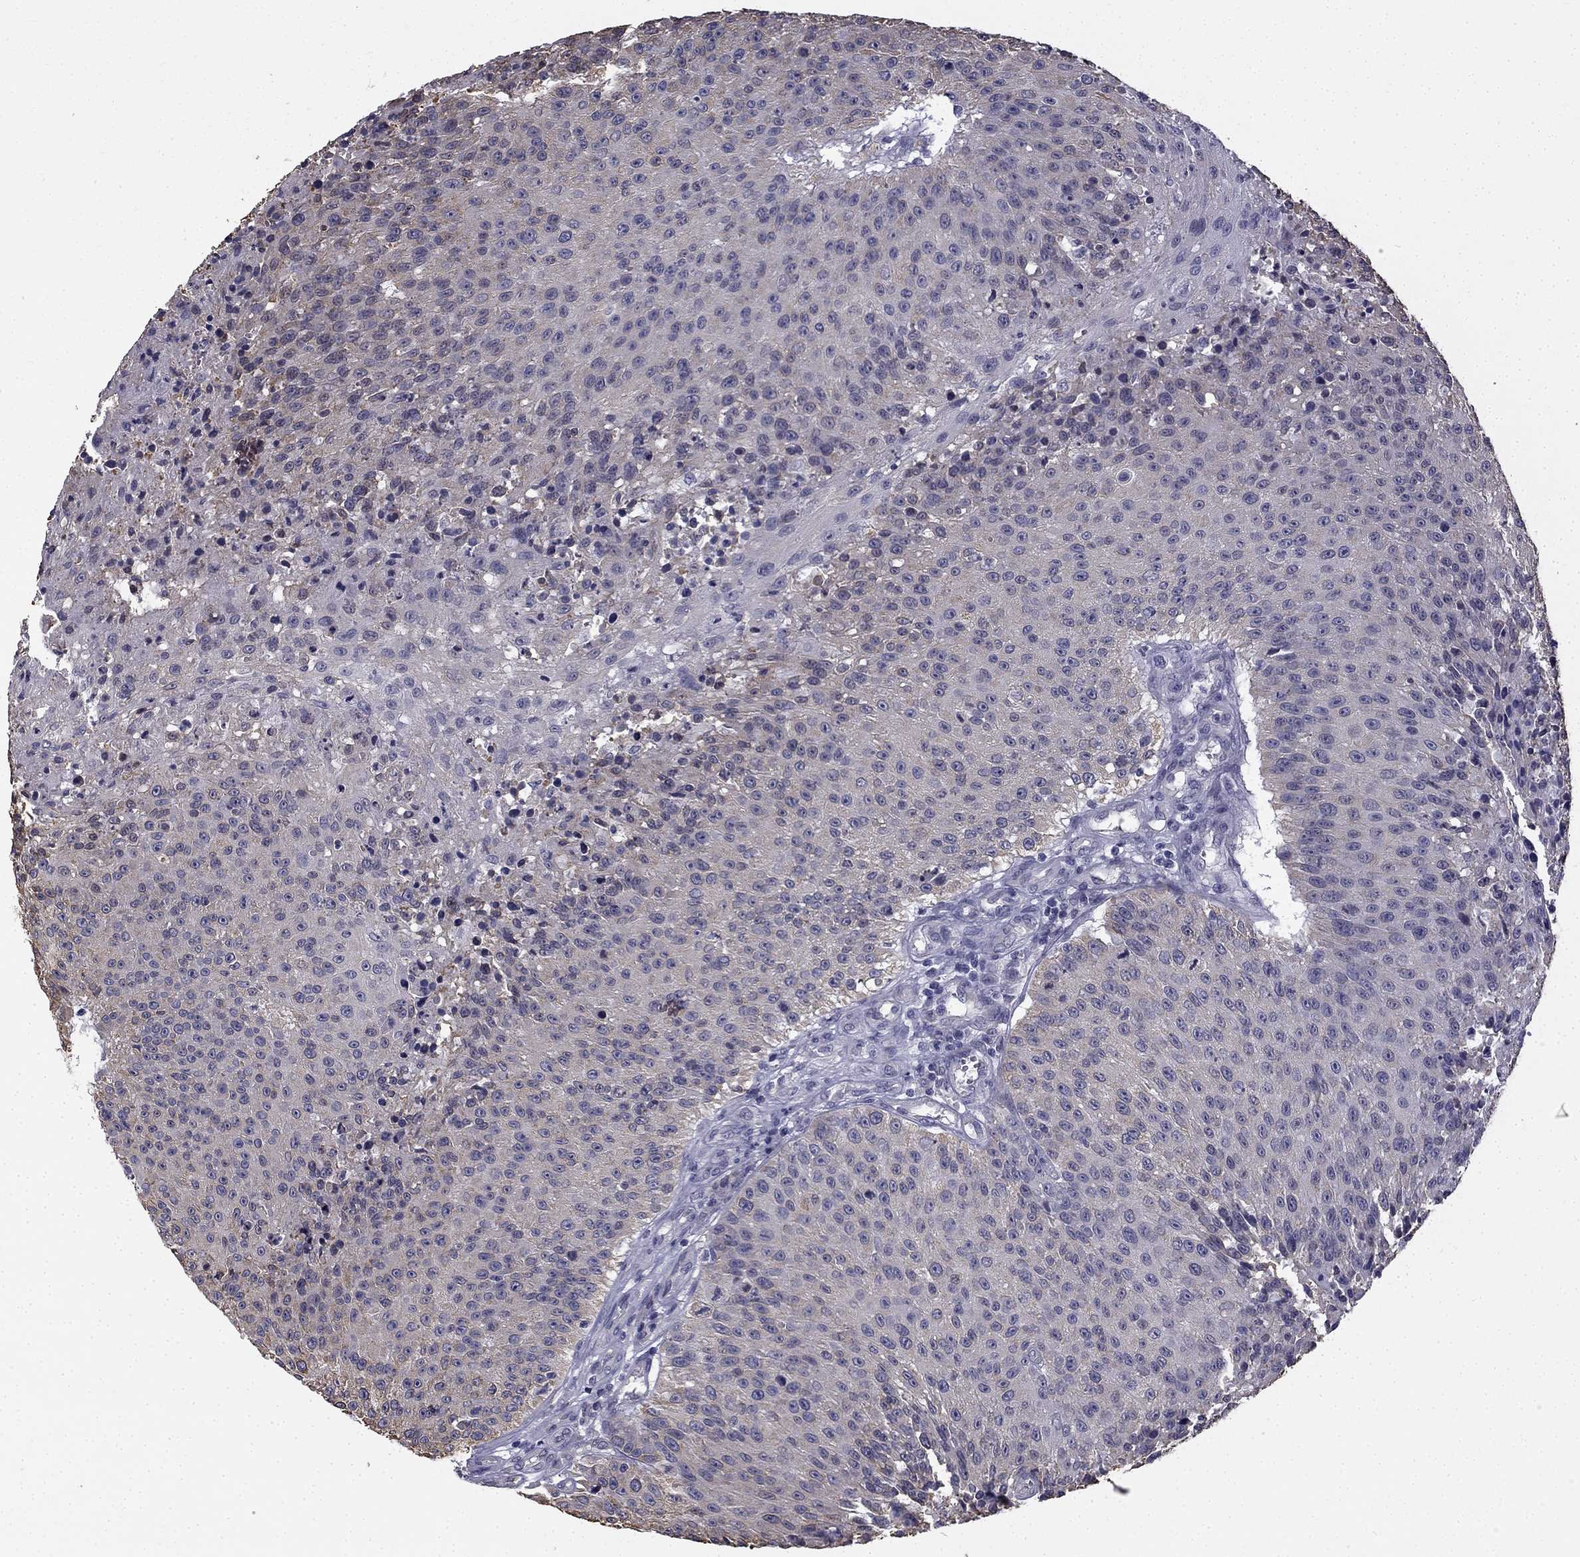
{"staining": {"intensity": "negative", "quantity": "none", "location": "none"}, "tissue": "urothelial cancer", "cell_type": "Tumor cells", "image_type": "cancer", "snomed": [{"axis": "morphology", "description": "Urothelial carcinoma, NOS"}, {"axis": "topography", "description": "Urinary bladder"}], "caption": "A micrograph of transitional cell carcinoma stained for a protein exhibits no brown staining in tumor cells. (DAB IHC, high magnification).", "gene": "CCDC40", "patient": {"sex": "male", "age": 55}}